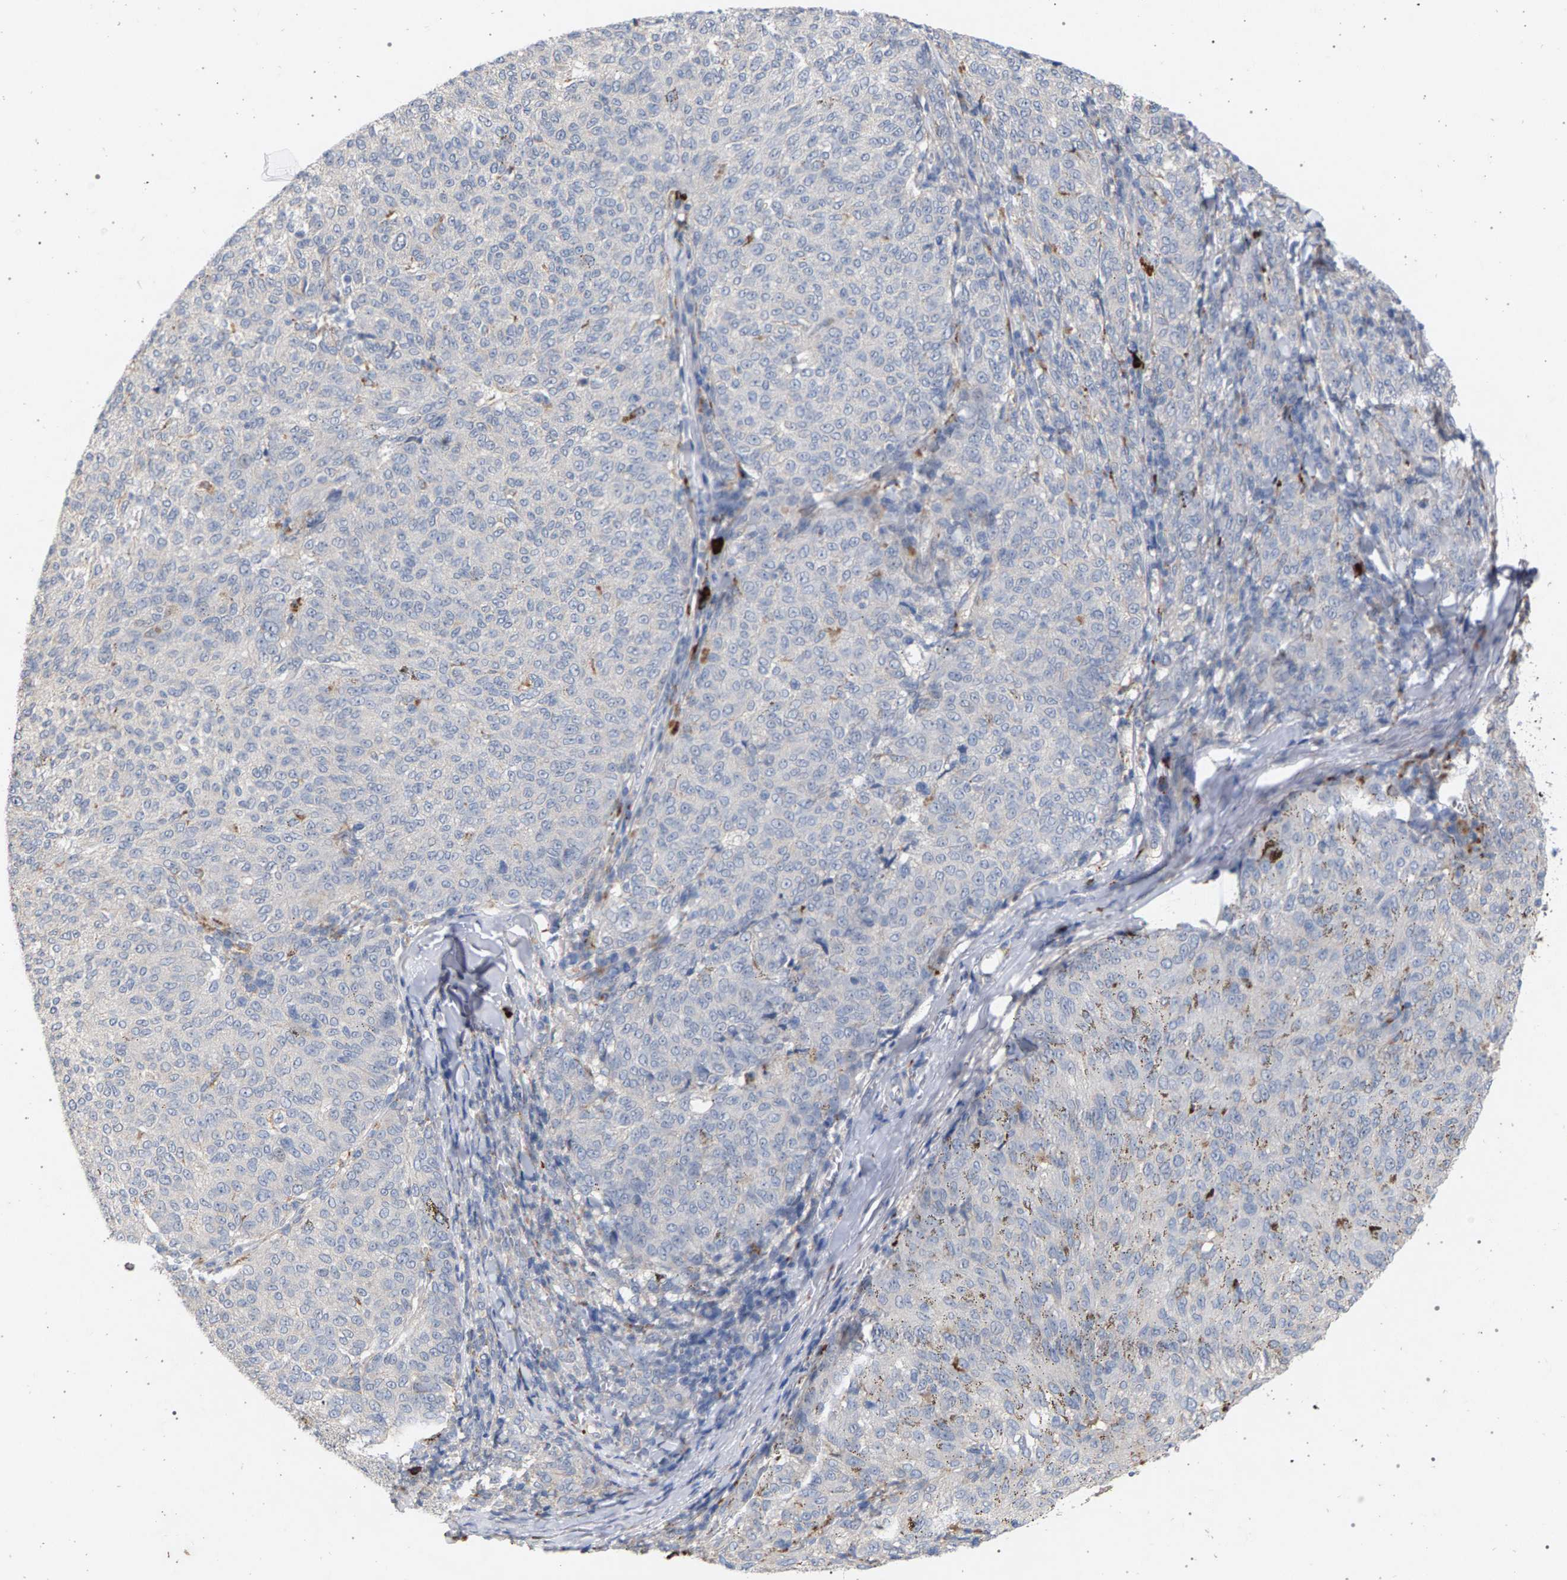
{"staining": {"intensity": "negative", "quantity": "none", "location": "none"}, "tissue": "melanoma", "cell_type": "Tumor cells", "image_type": "cancer", "snomed": [{"axis": "morphology", "description": "Malignant melanoma, NOS"}, {"axis": "topography", "description": "Skin"}], "caption": "Malignant melanoma was stained to show a protein in brown. There is no significant expression in tumor cells.", "gene": "MAMDC2", "patient": {"sex": "female", "age": 72}}